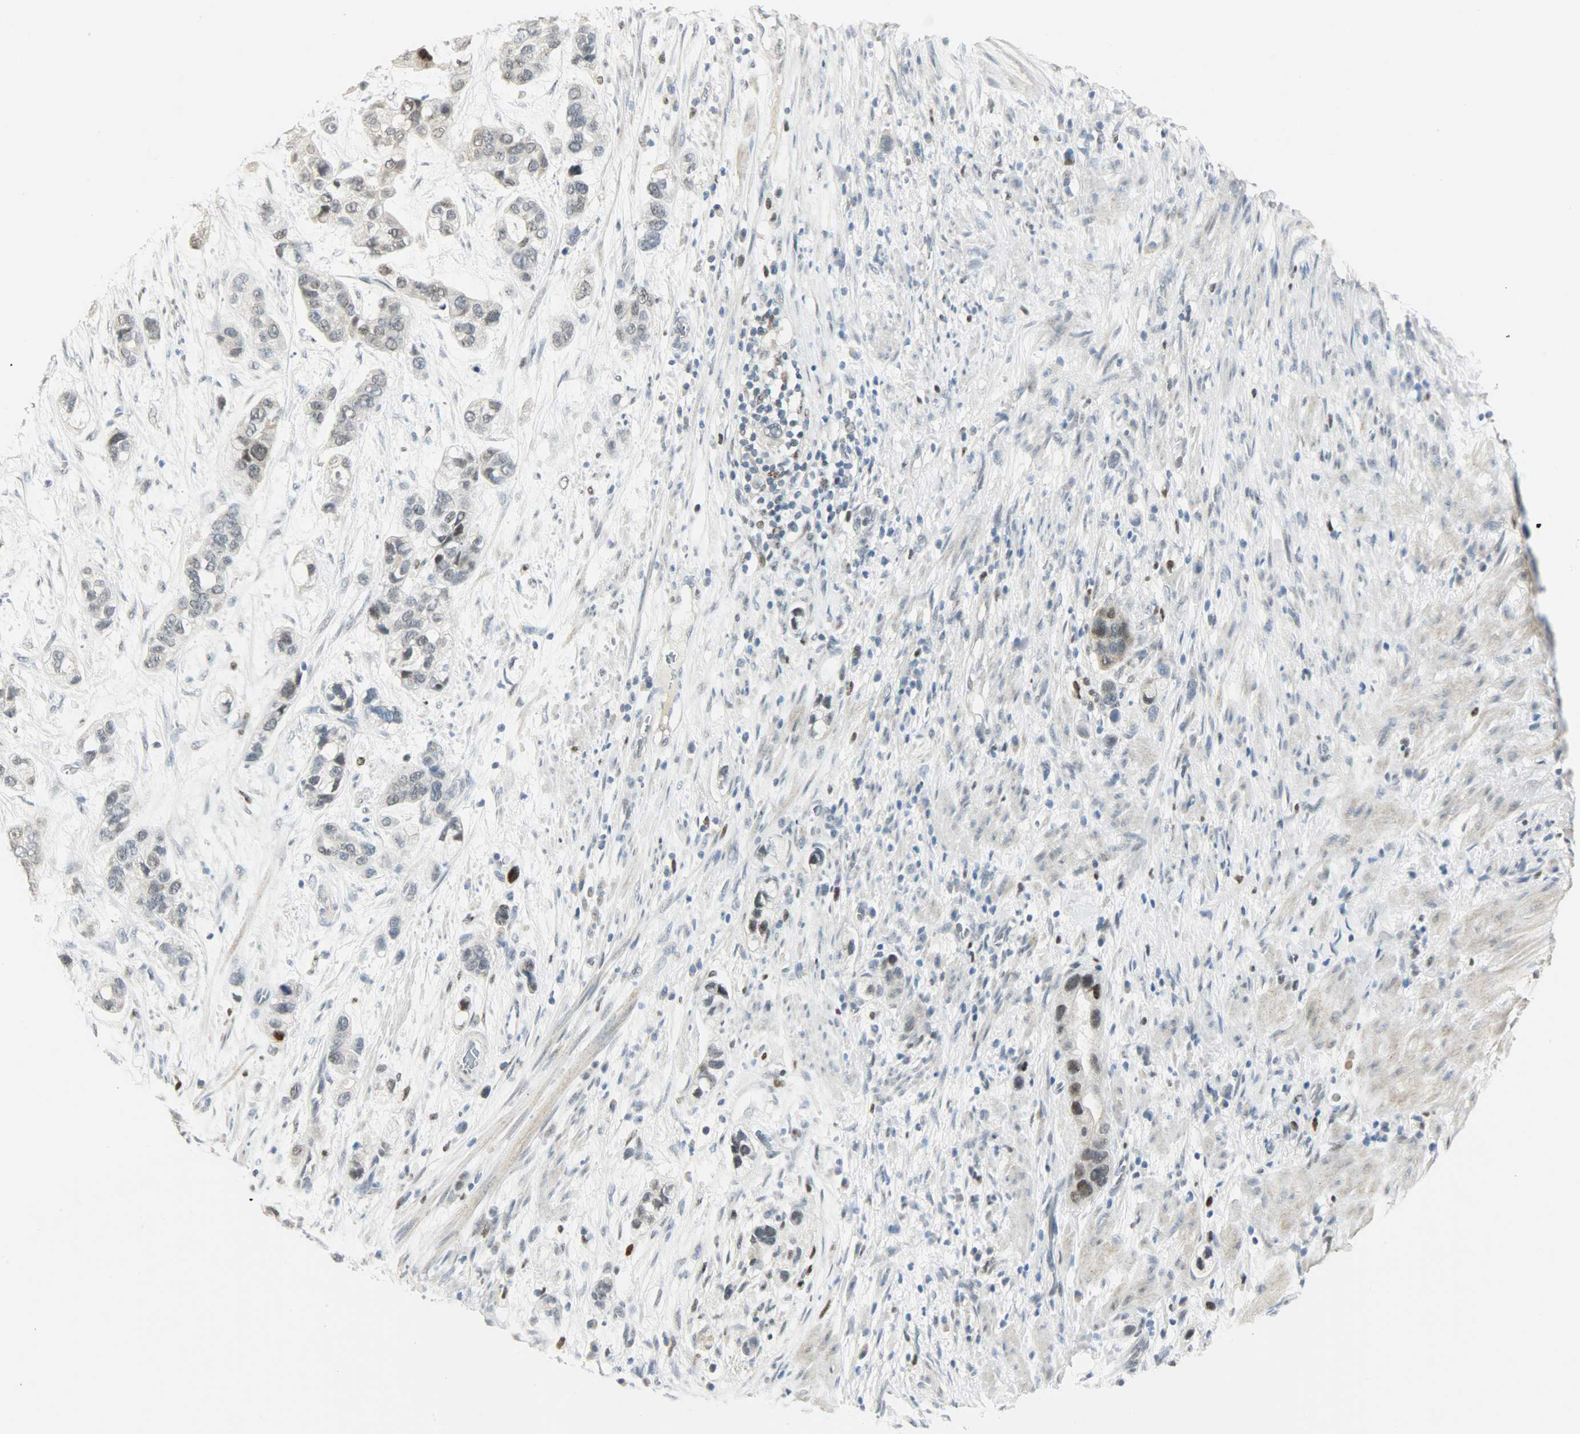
{"staining": {"intensity": "weak", "quantity": "<25%", "location": "nuclear"}, "tissue": "stomach cancer", "cell_type": "Tumor cells", "image_type": "cancer", "snomed": [{"axis": "morphology", "description": "Adenocarcinoma, NOS"}, {"axis": "topography", "description": "Stomach, lower"}], "caption": "Image shows no protein staining in tumor cells of adenocarcinoma (stomach) tissue.", "gene": "PPARG", "patient": {"sex": "female", "age": 93}}